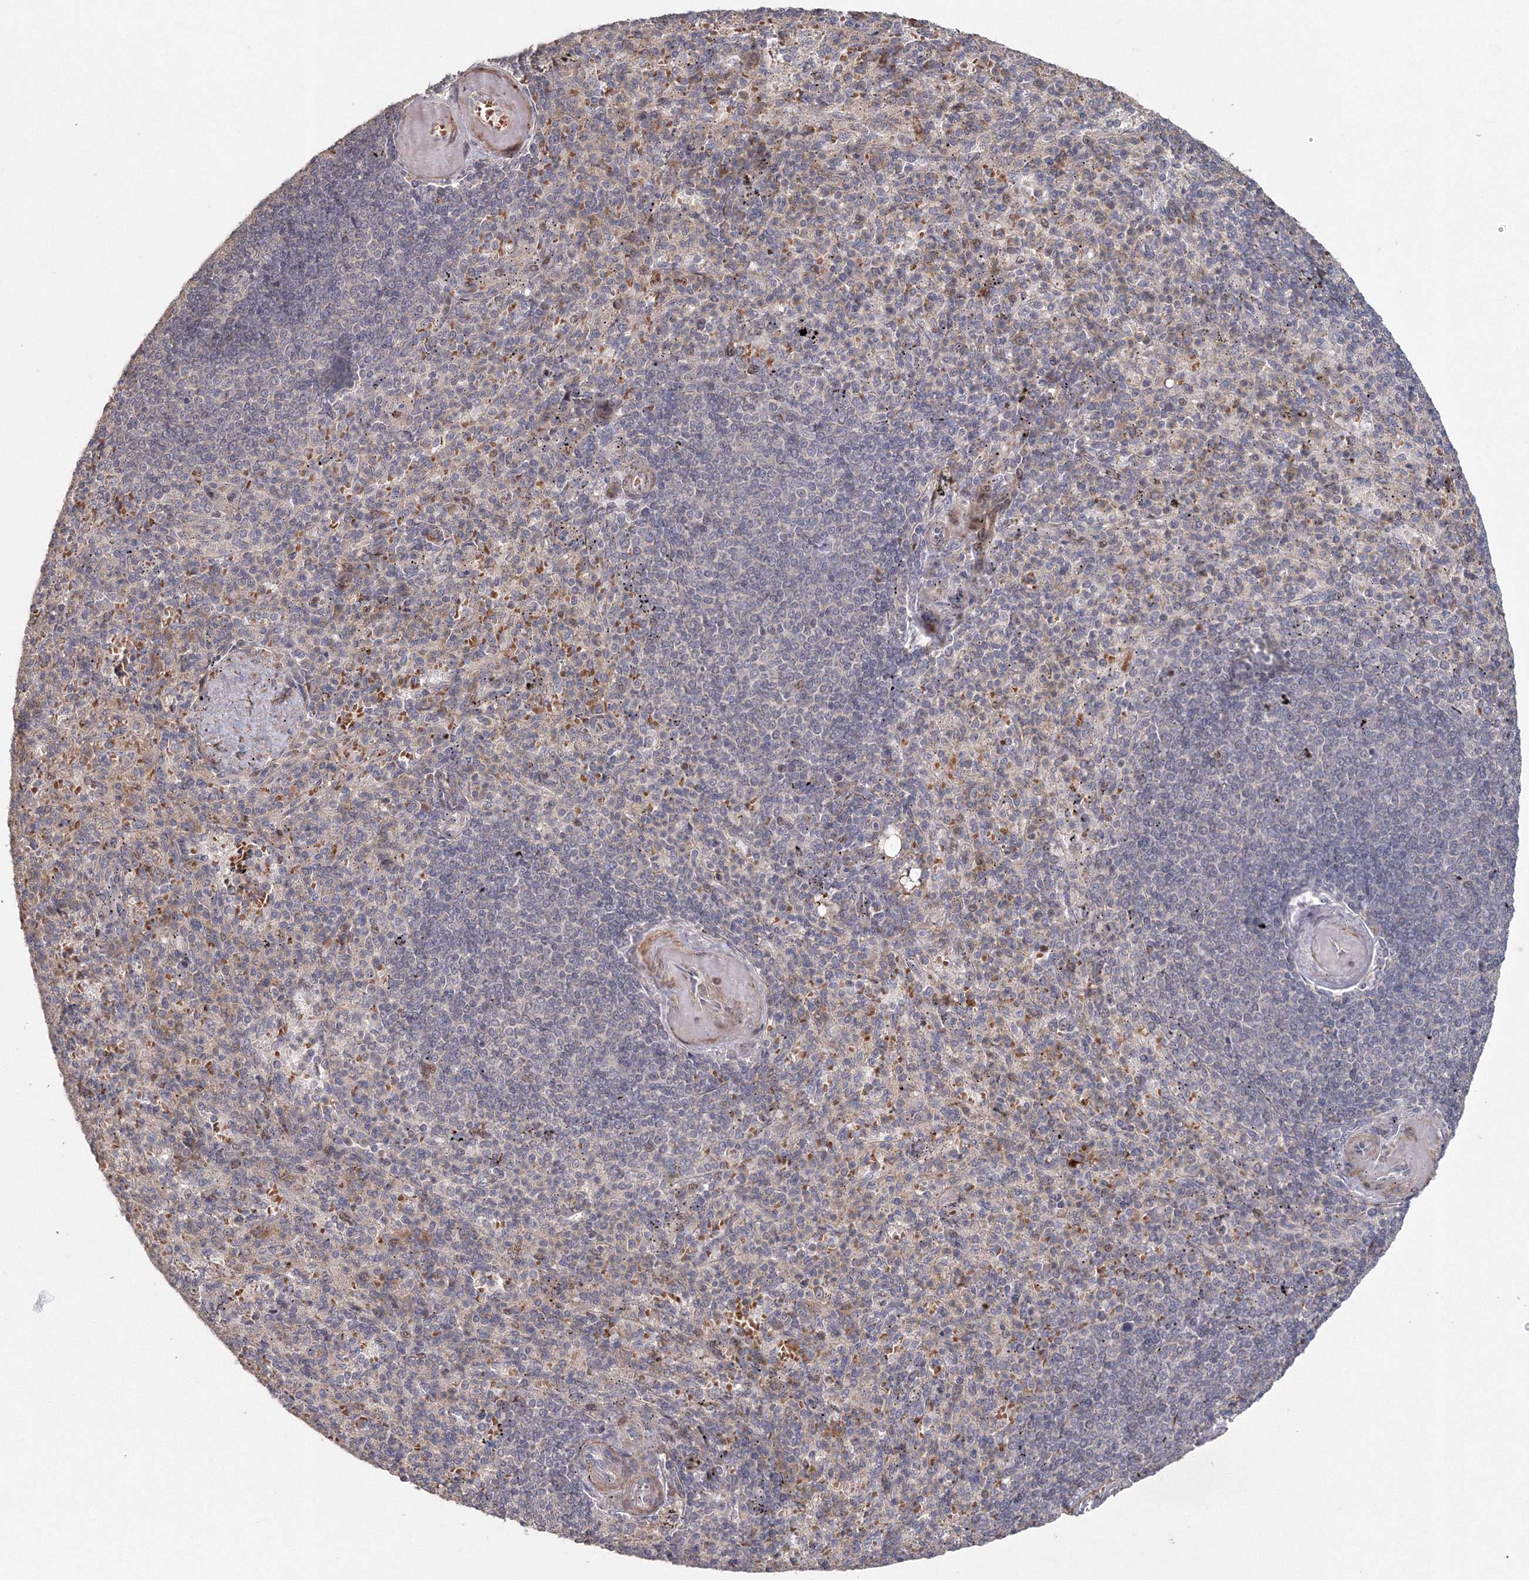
{"staining": {"intensity": "weak", "quantity": "<25%", "location": "nuclear"}, "tissue": "spleen", "cell_type": "Cells in red pulp", "image_type": "normal", "snomed": [{"axis": "morphology", "description": "Normal tissue, NOS"}, {"axis": "topography", "description": "Spleen"}], "caption": "IHC image of benign spleen: human spleen stained with DAB reveals no significant protein positivity in cells in red pulp.", "gene": "TACC2", "patient": {"sex": "female", "age": 74}}